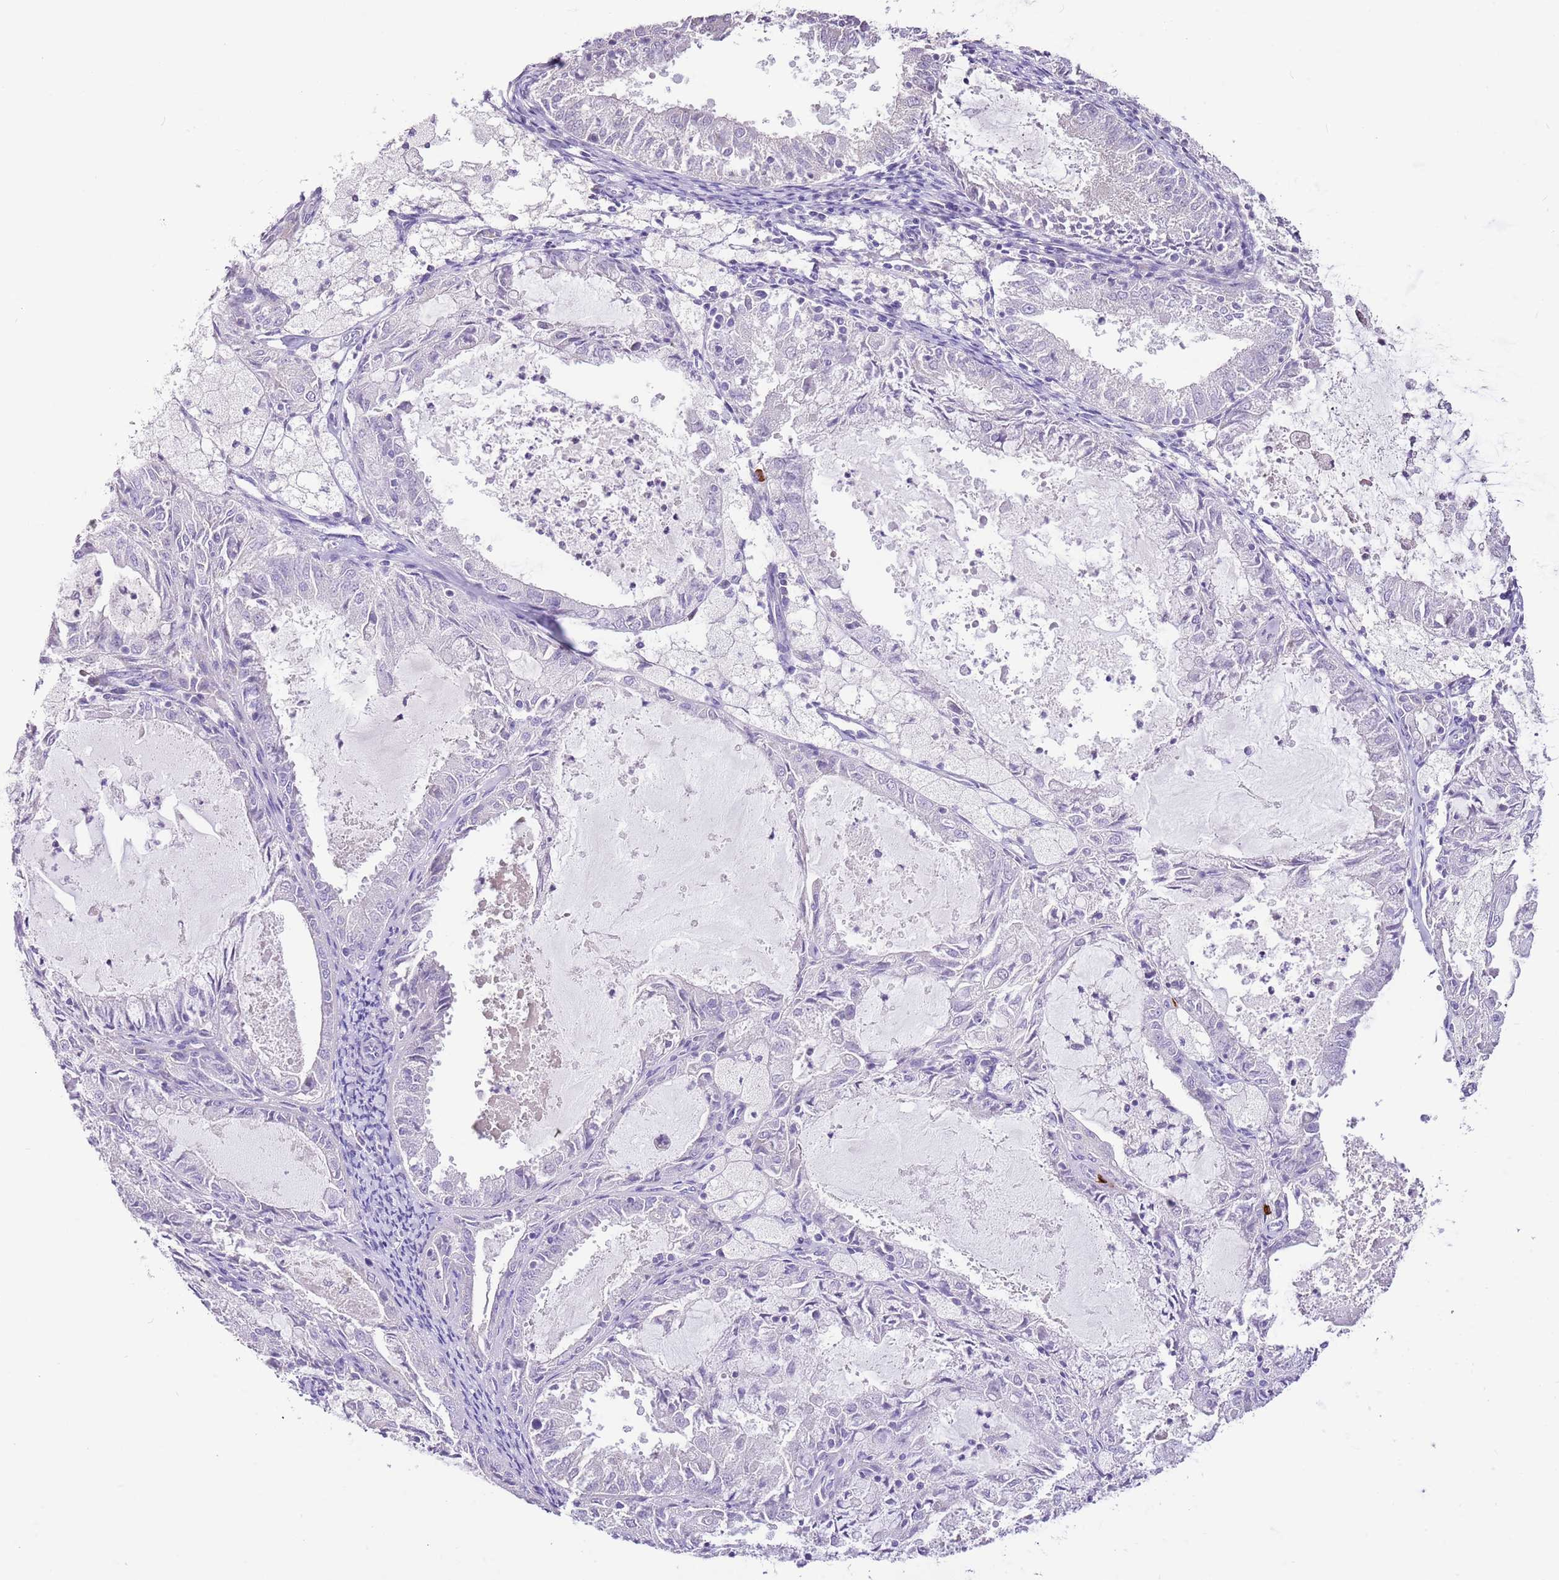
{"staining": {"intensity": "negative", "quantity": "none", "location": "none"}, "tissue": "endometrial cancer", "cell_type": "Tumor cells", "image_type": "cancer", "snomed": [{"axis": "morphology", "description": "Adenocarcinoma, NOS"}, {"axis": "topography", "description": "Endometrium"}], "caption": "A high-resolution image shows immunohistochemistry (IHC) staining of adenocarcinoma (endometrial), which displays no significant positivity in tumor cells.", "gene": "RFK", "patient": {"sex": "female", "age": 57}}